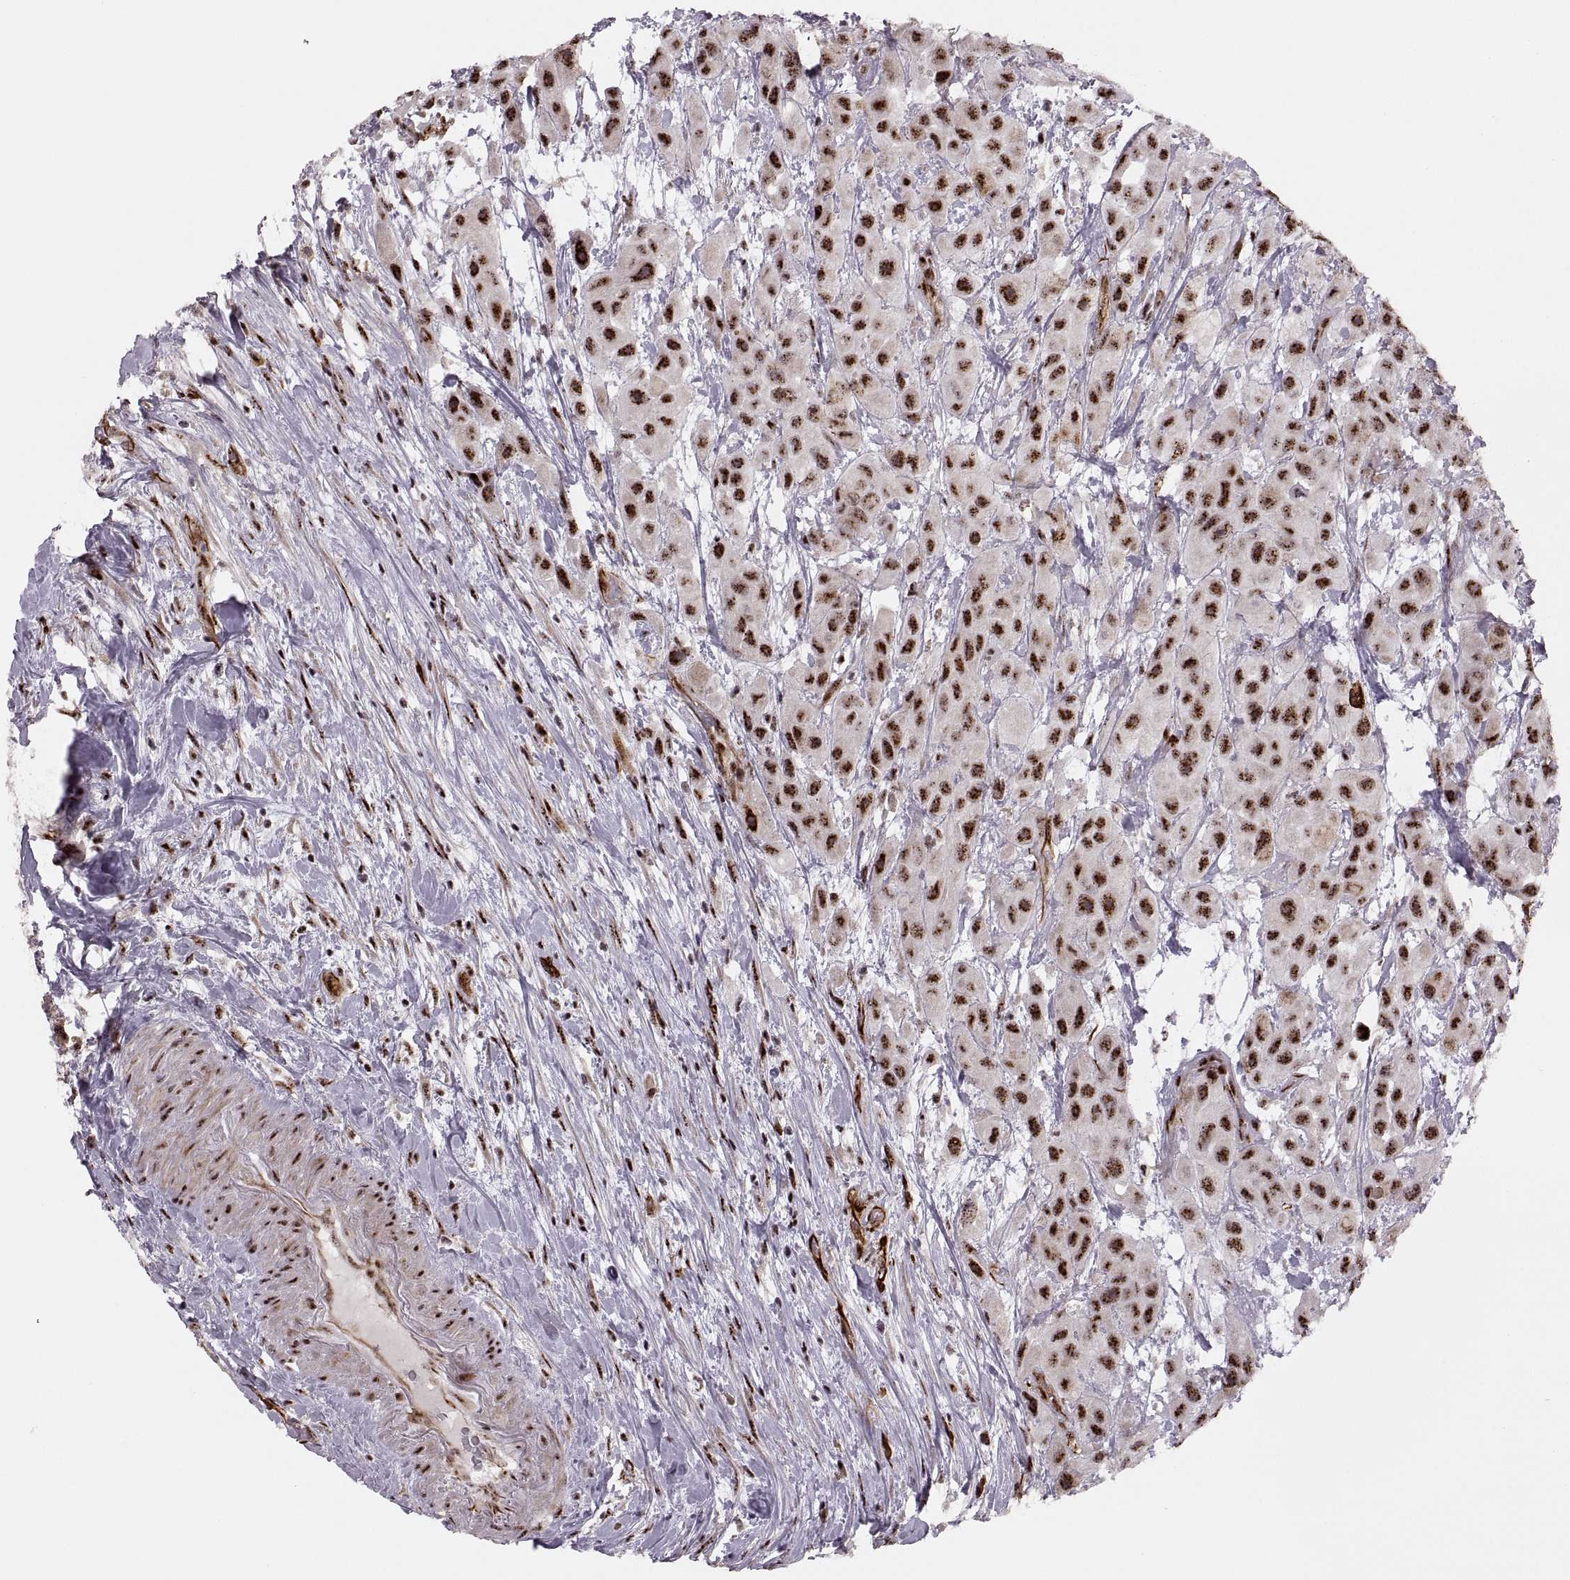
{"staining": {"intensity": "strong", "quantity": ">75%", "location": "nuclear"}, "tissue": "urothelial cancer", "cell_type": "Tumor cells", "image_type": "cancer", "snomed": [{"axis": "morphology", "description": "Urothelial carcinoma, High grade"}, {"axis": "topography", "description": "Urinary bladder"}], "caption": "Immunohistochemical staining of human urothelial cancer displays high levels of strong nuclear staining in approximately >75% of tumor cells. (IHC, brightfield microscopy, high magnification).", "gene": "ZCCHC17", "patient": {"sex": "male", "age": 79}}